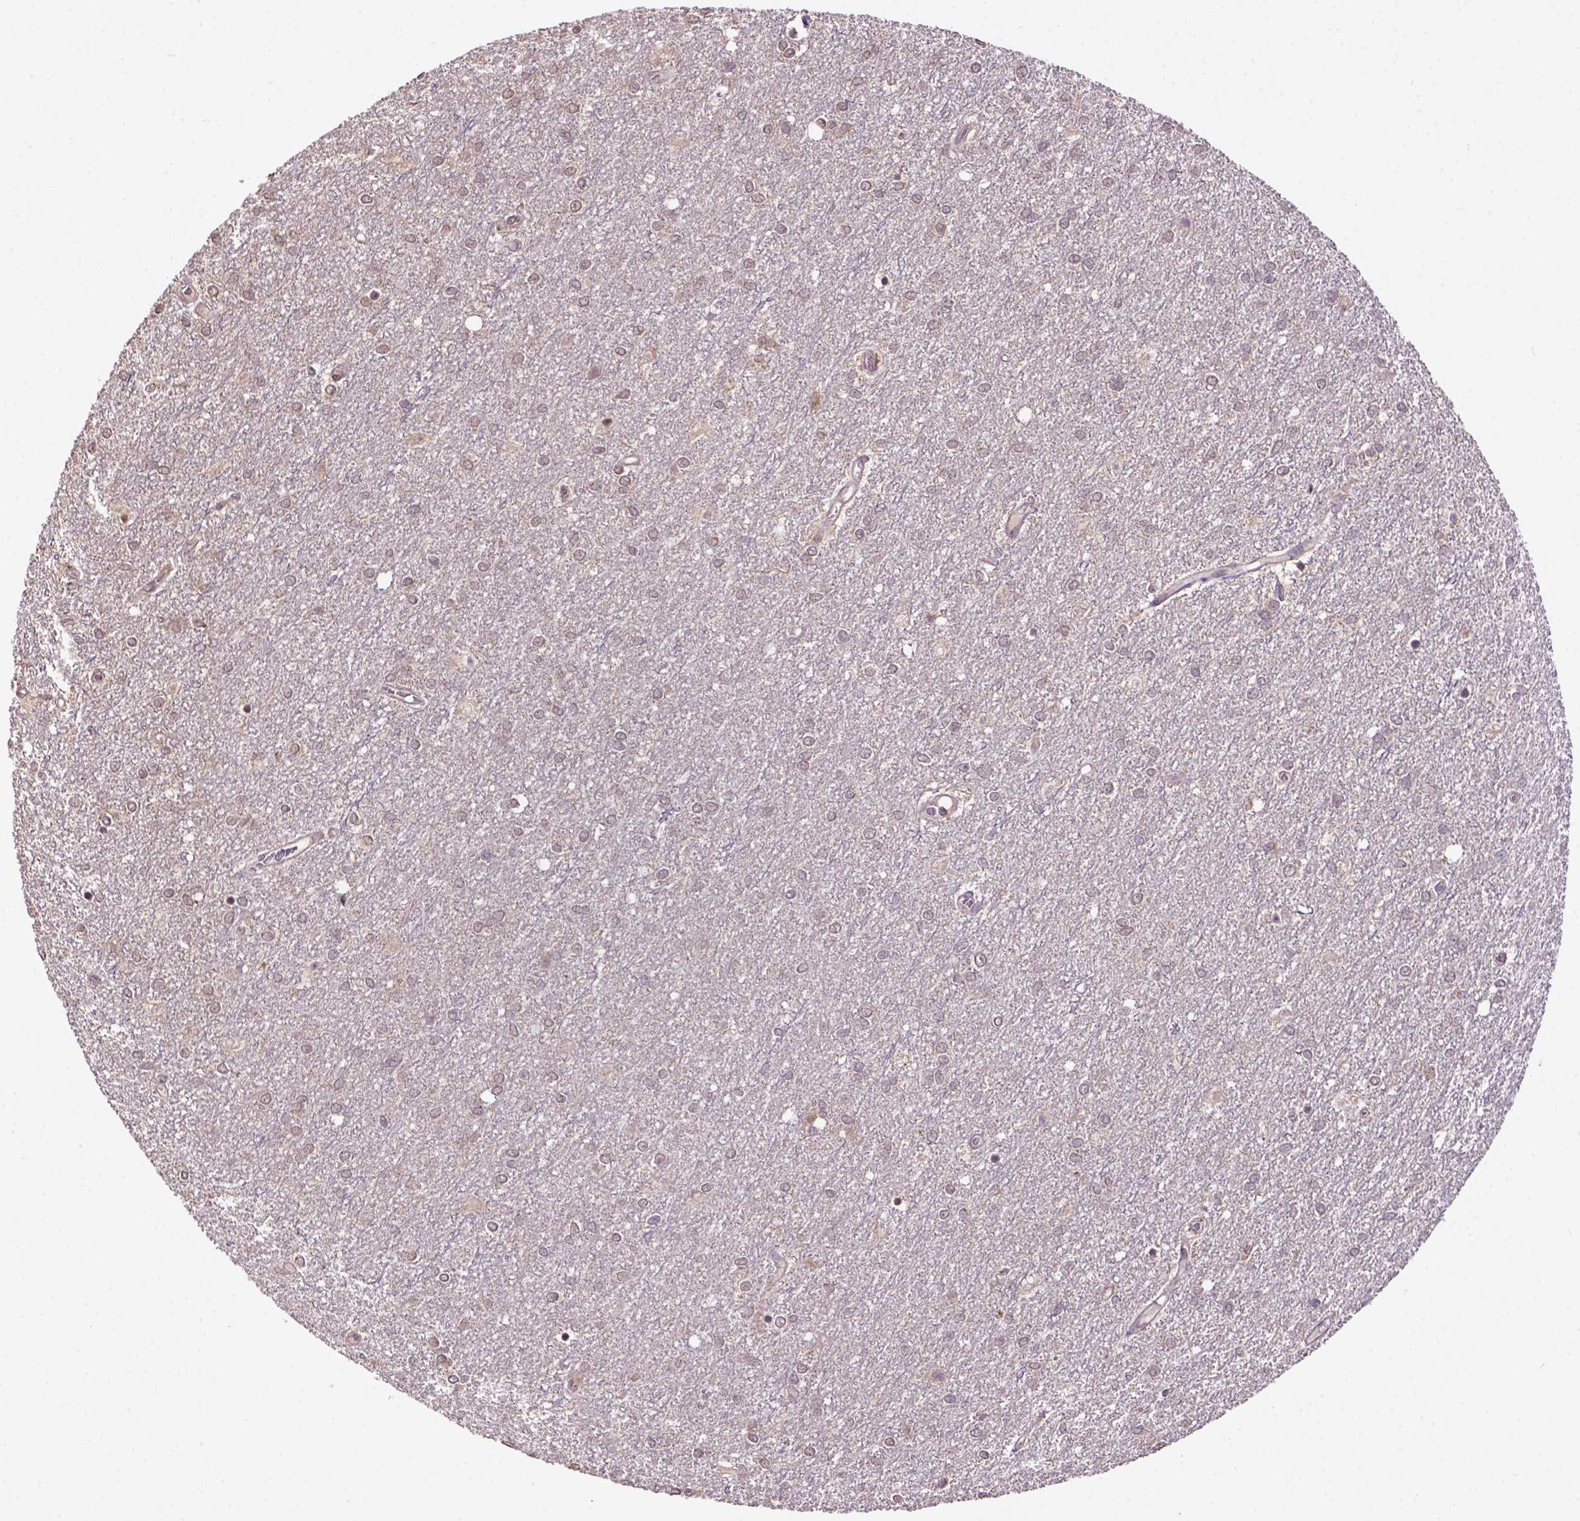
{"staining": {"intensity": "negative", "quantity": "none", "location": "none"}, "tissue": "glioma", "cell_type": "Tumor cells", "image_type": "cancer", "snomed": [{"axis": "morphology", "description": "Glioma, malignant, High grade"}, {"axis": "topography", "description": "Brain"}], "caption": "High magnification brightfield microscopy of glioma stained with DAB (3,3'-diaminobenzidine) (brown) and counterstained with hematoxylin (blue): tumor cells show no significant expression.", "gene": "WDR17", "patient": {"sex": "female", "age": 61}}